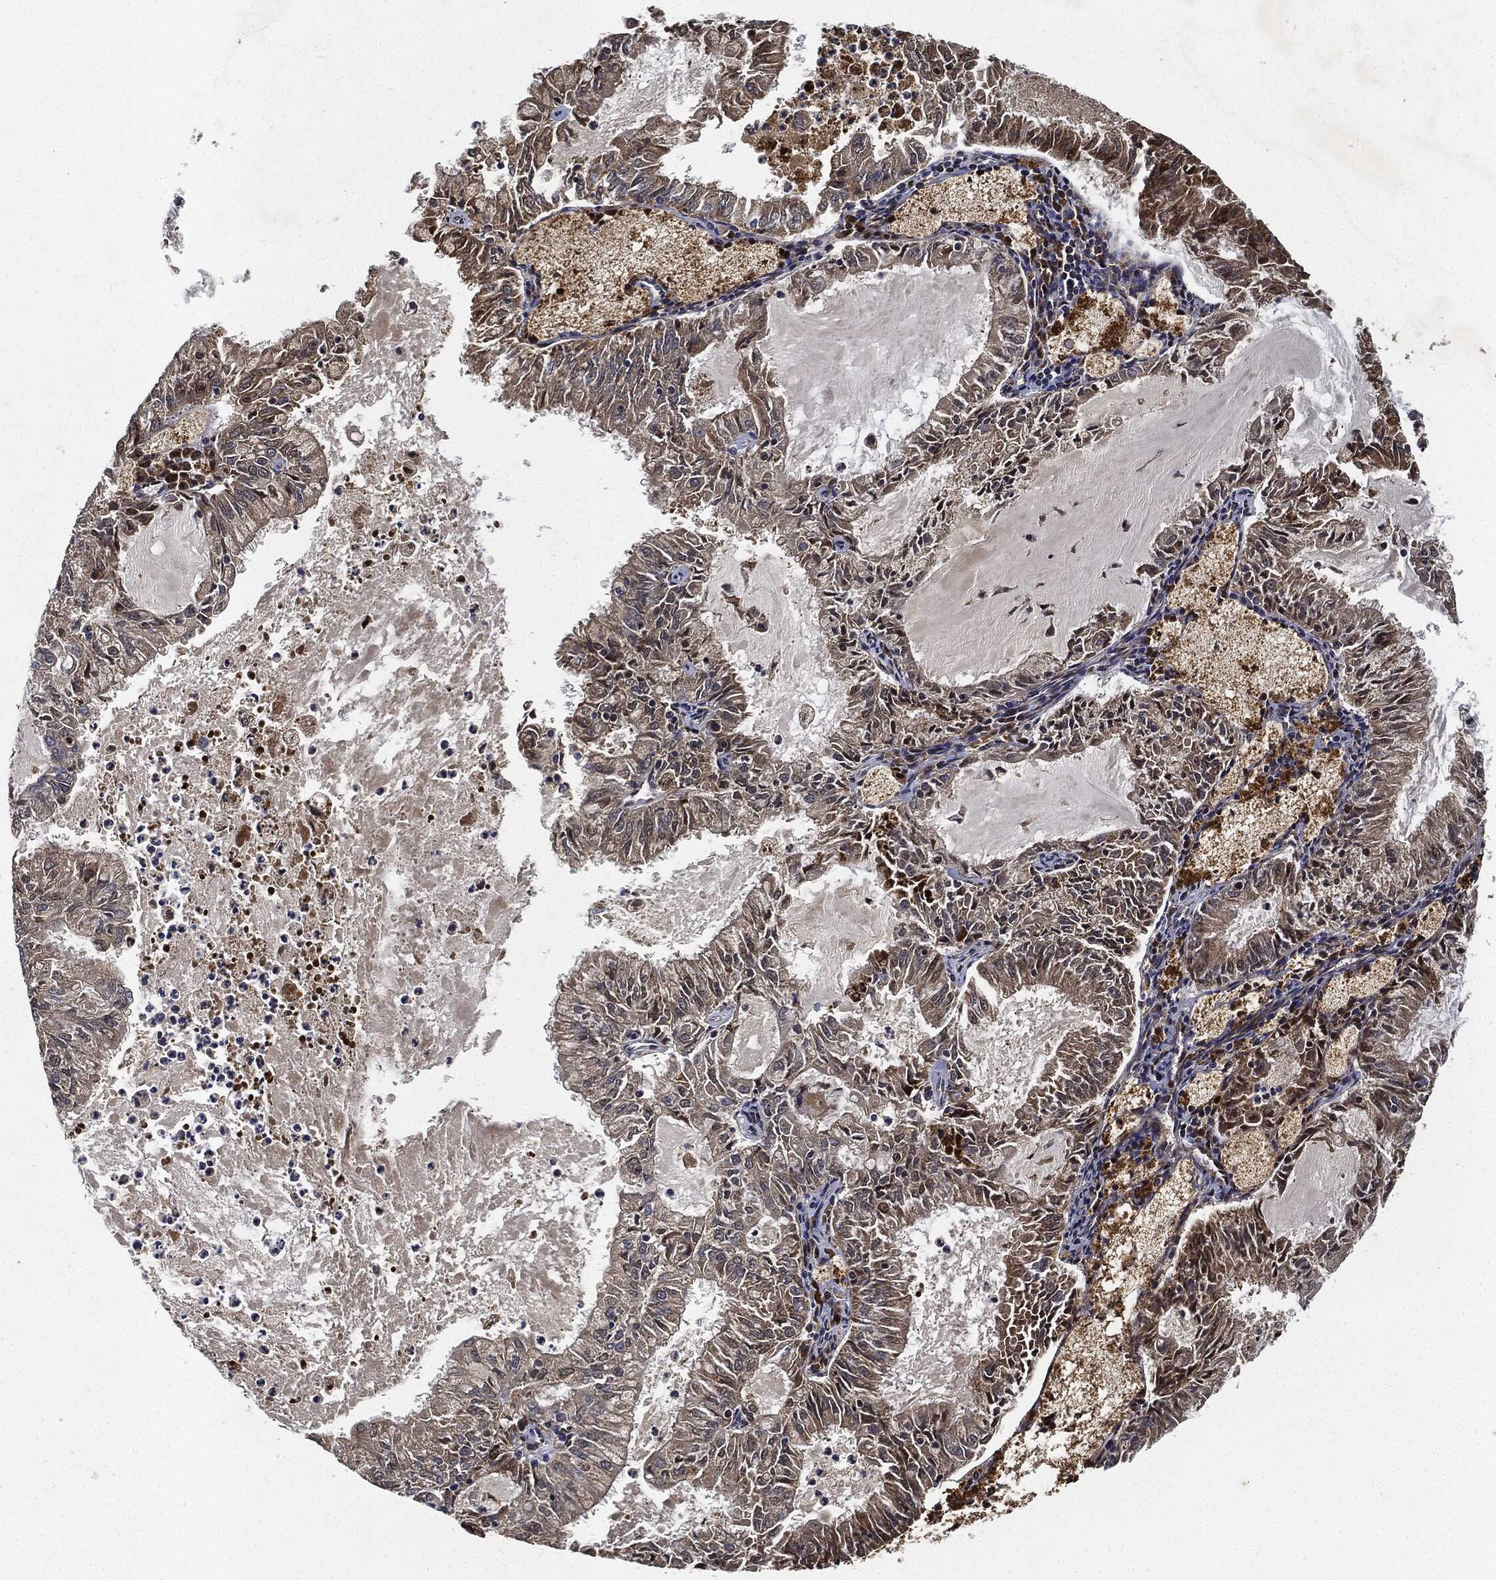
{"staining": {"intensity": "weak", "quantity": "25%-75%", "location": "cytoplasmic/membranous"}, "tissue": "endometrial cancer", "cell_type": "Tumor cells", "image_type": "cancer", "snomed": [{"axis": "morphology", "description": "Adenocarcinoma, NOS"}, {"axis": "topography", "description": "Endometrium"}], "caption": "Adenocarcinoma (endometrial) stained for a protein reveals weak cytoplasmic/membranous positivity in tumor cells.", "gene": "MLST8", "patient": {"sex": "female", "age": 57}}